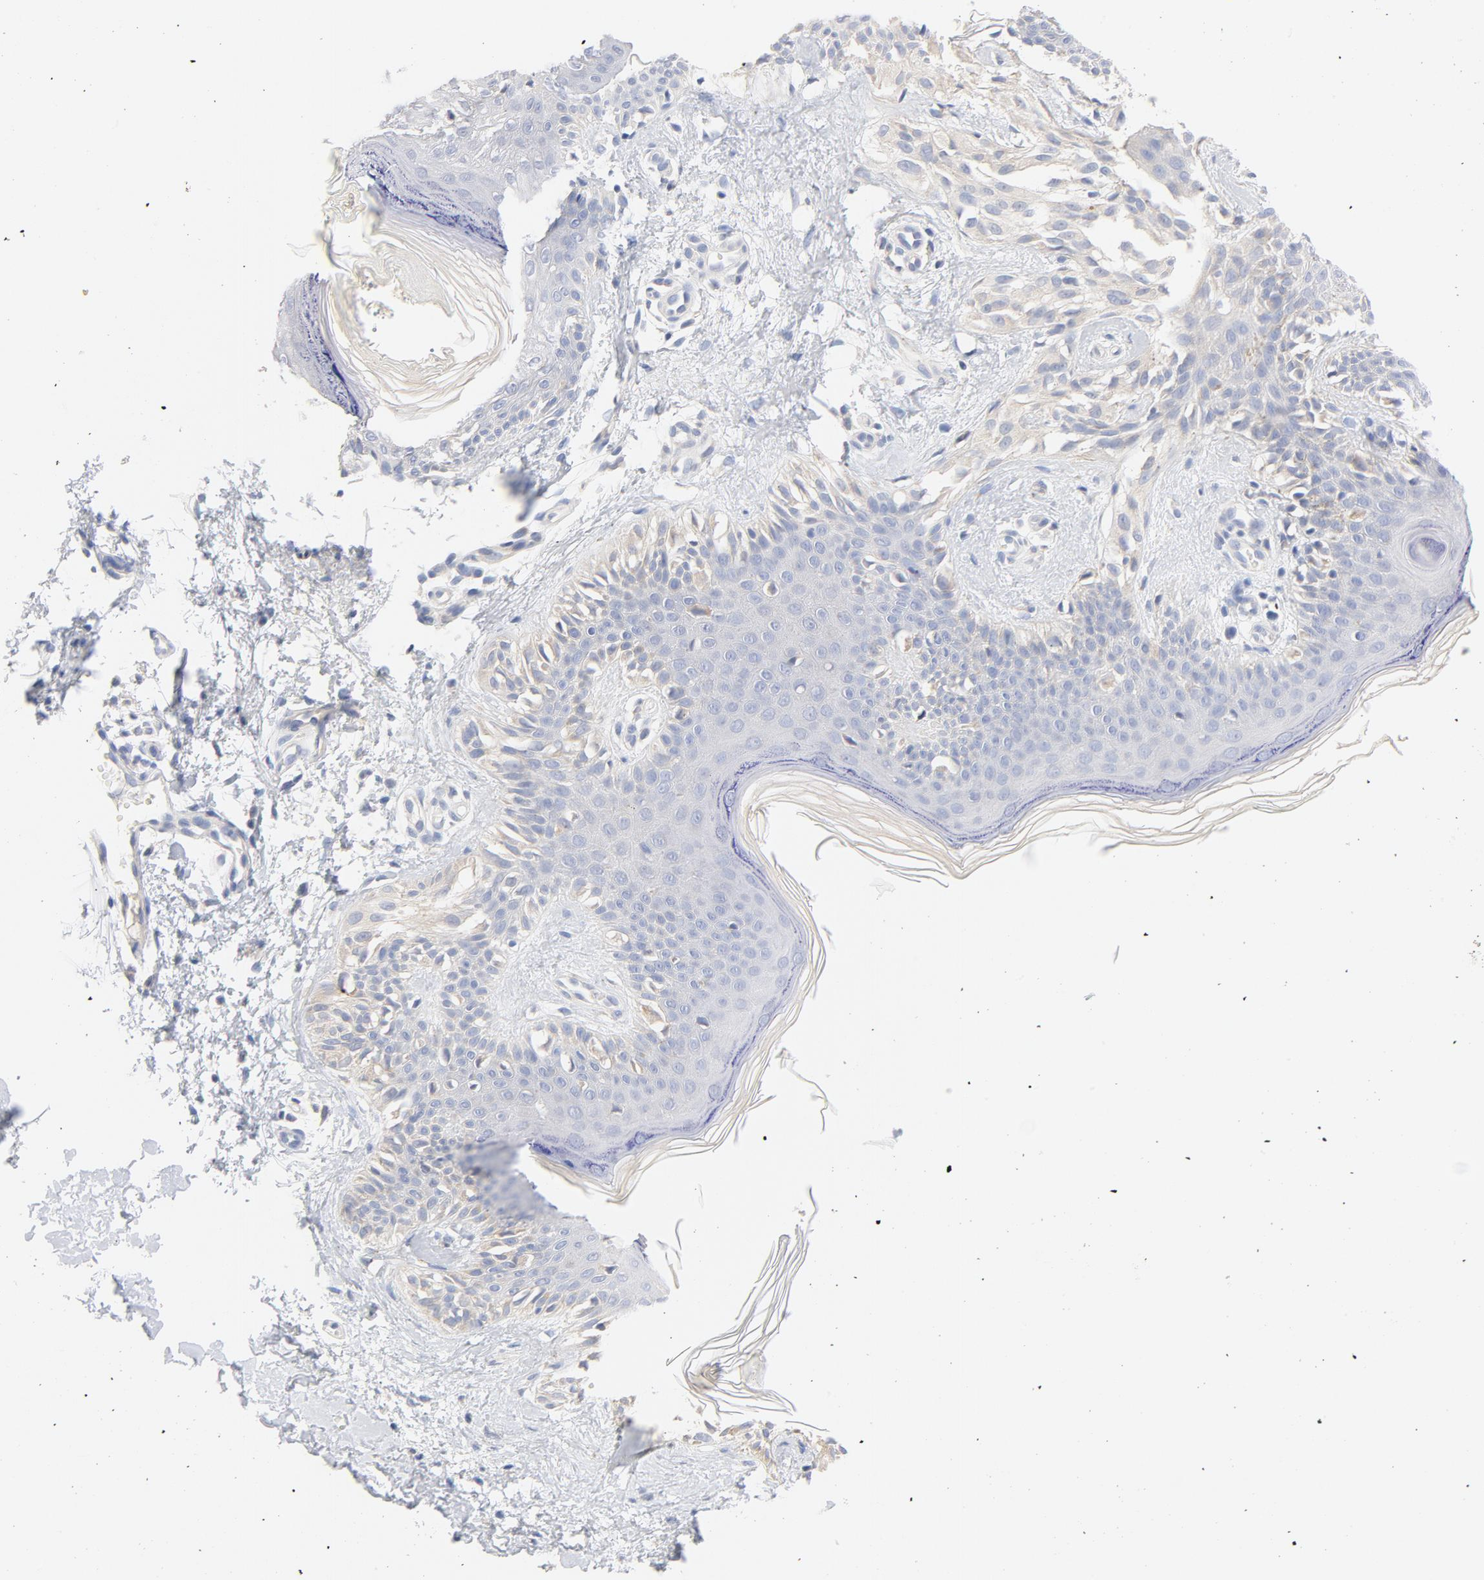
{"staining": {"intensity": "weak", "quantity": "25%-75%", "location": "cytoplasmic/membranous"}, "tissue": "melanoma", "cell_type": "Tumor cells", "image_type": "cancer", "snomed": [{"axis": "morphology", "description": "Normal tissue, NOS"}, {"axis": "morphology", "description": "Malignant melanoma, NOS"}, {"axis": "topography", "description": "Skin"}], "caption": "Protein staining of melanoma tissue reveals weak cytoplasmic/membranous positivity in about 25%-75% of tumor cells. (DAB (3,3'-diaminobenzidine) IHC, brown staining for protein, blue staining for nuclei).", "gene": "TLR4", "patient": {"sex": "male", "age": 83}}